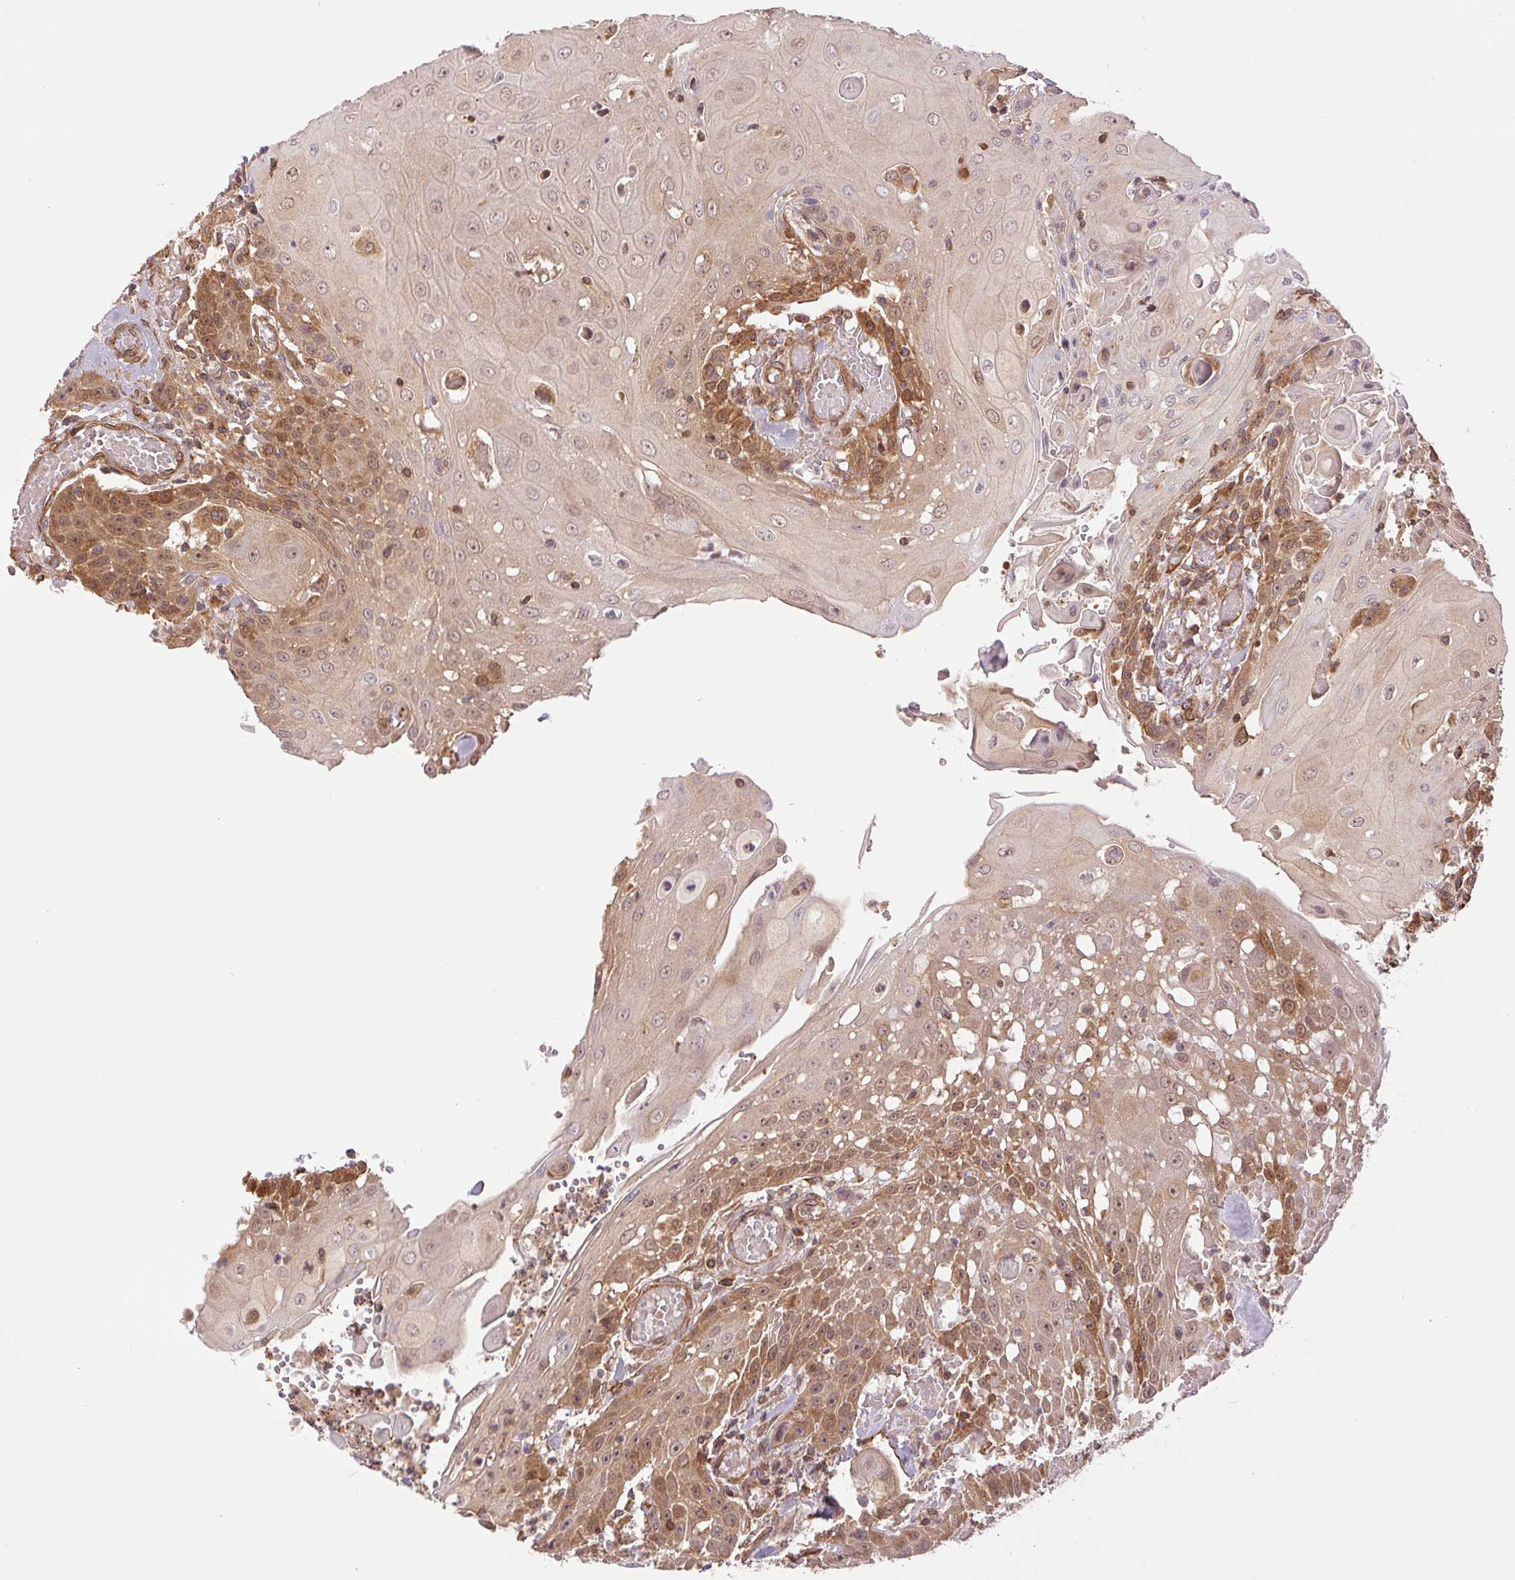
{"staining": {"intensity": "moderate", "quantity": "25%-75%", "location": "cytoplasmic/membranous,nuclear"}, "tissue": "head and neck cancer", "cell_type": "Tumor cells", "image_type": "cancer", "snomed": [{"axis": "morphology", "description": "Normal tissue, NOS"}, {"axis": "morphology", "description": "Squamous cell carcinoma, NOS"}, {"axis": "topography", "description": "Oral tissue"}, {"axis": "topography", "description": "Head-Neck"}], "caption": "Protein staining reveals moderate cytoplasmic/membranous and nuclear staining in about 25%-75% of tumor cells in squamous cell carcinoma (head and neck). The staining was performed using DAB to visualize the protein expression in brown, while the nuclei were stained in blue with hematoxylin (Magnification: 20x).", "gene": "STARD7", "patient": {"sex": "female", "age": 55}}